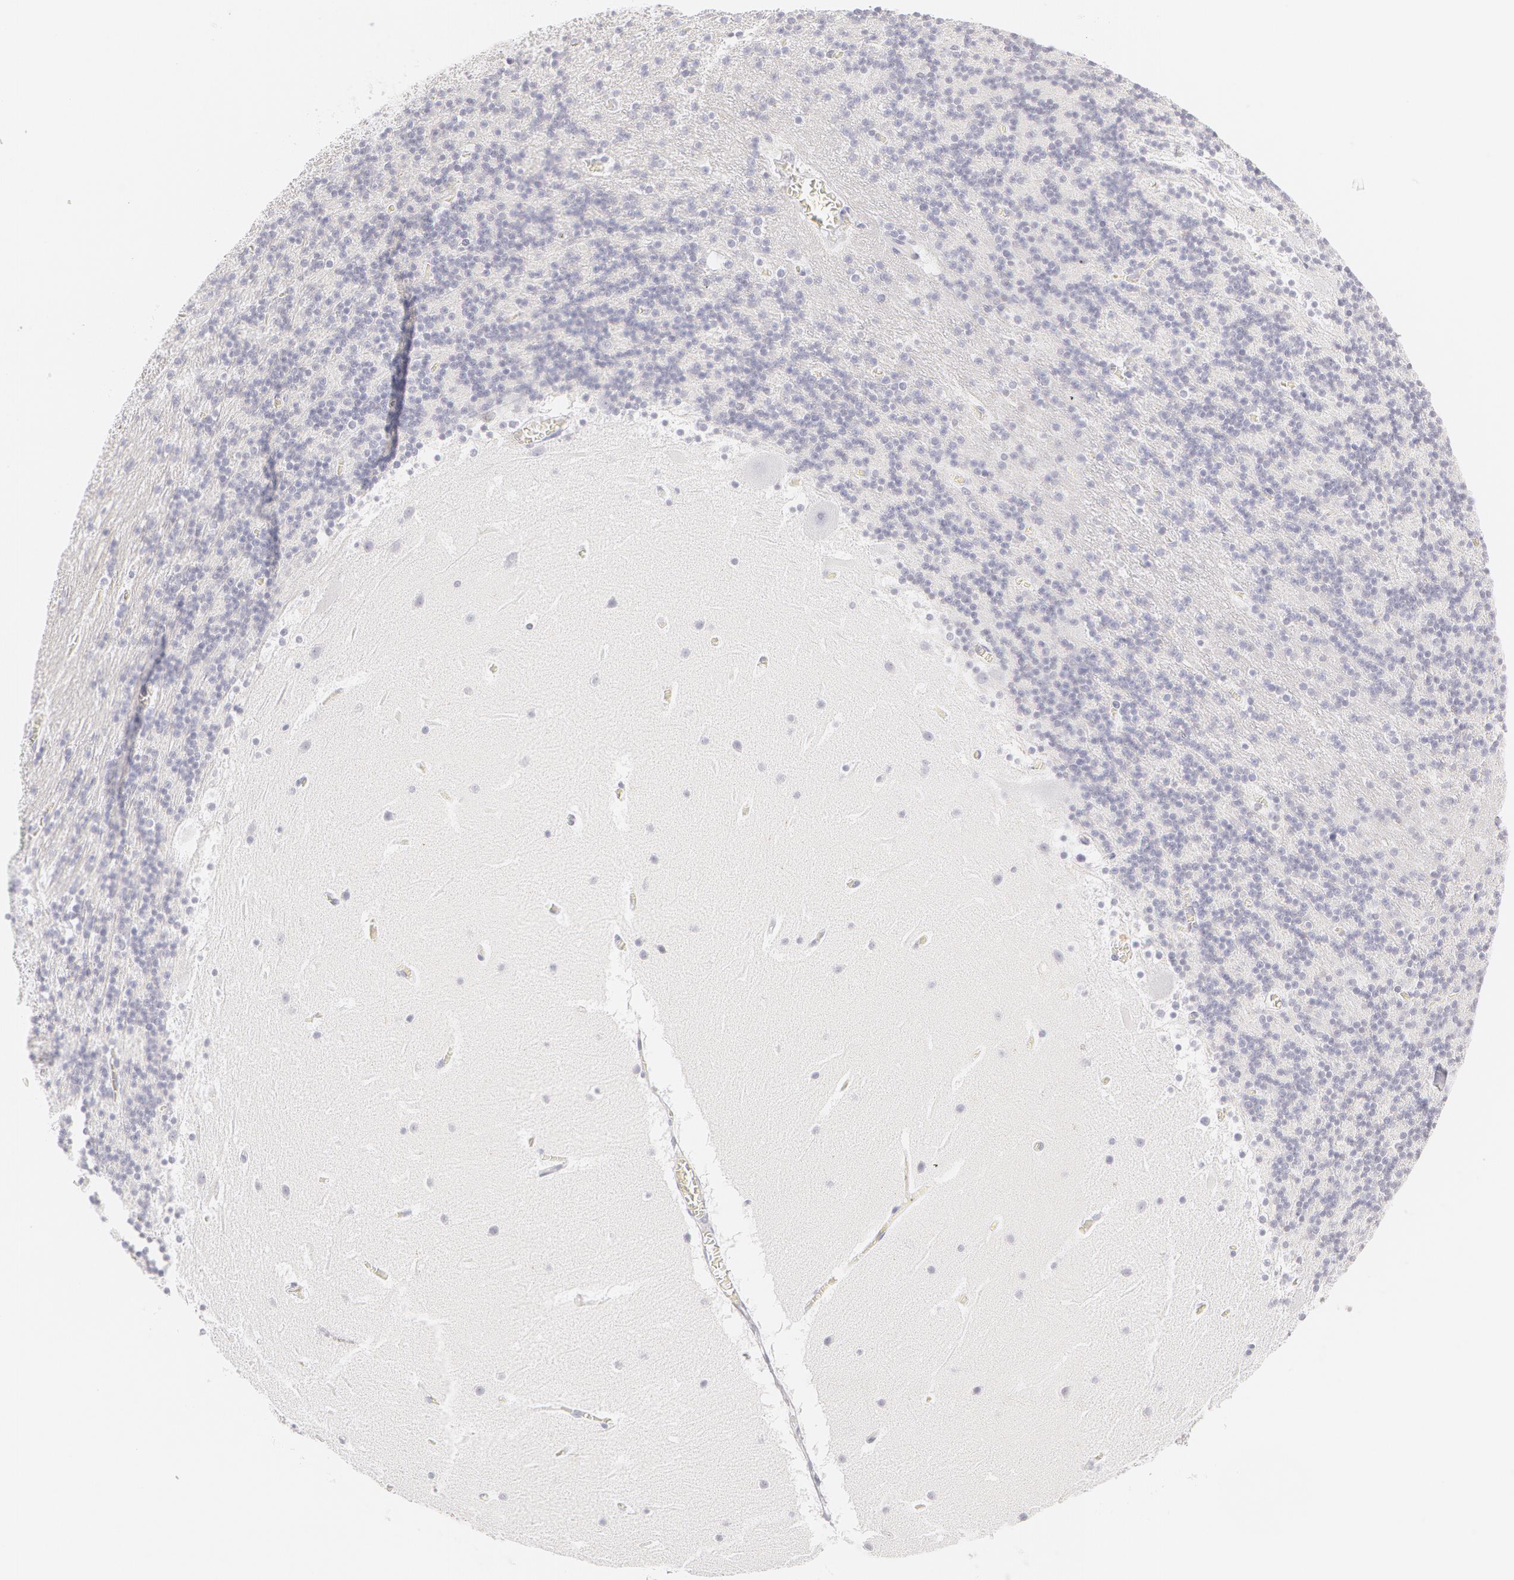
{"staining": {"intensity": "negative", "quantity": "none", "location": "none"}, "tissue": "cerebellum", "cell_type": "Cells in granular layer", "image_type": "normal", "snomed": [{"axis": "morphology", "description": "Normal tissue, NOS"}, {"axis": "topography", "description": "Cerebellum"}], "caption": "Micrograph shows no protein staining in cells in granular layer of benign cerebellum. The staining was performed using DAB (3,3'-diaminobenzidine) to visualize the protein expression in brown, while the nuclei were stained in blue with hematoxylin (Magnification: 20x).", "gene": "KRT8", "patient": {"sex": "male", "age": 45}}